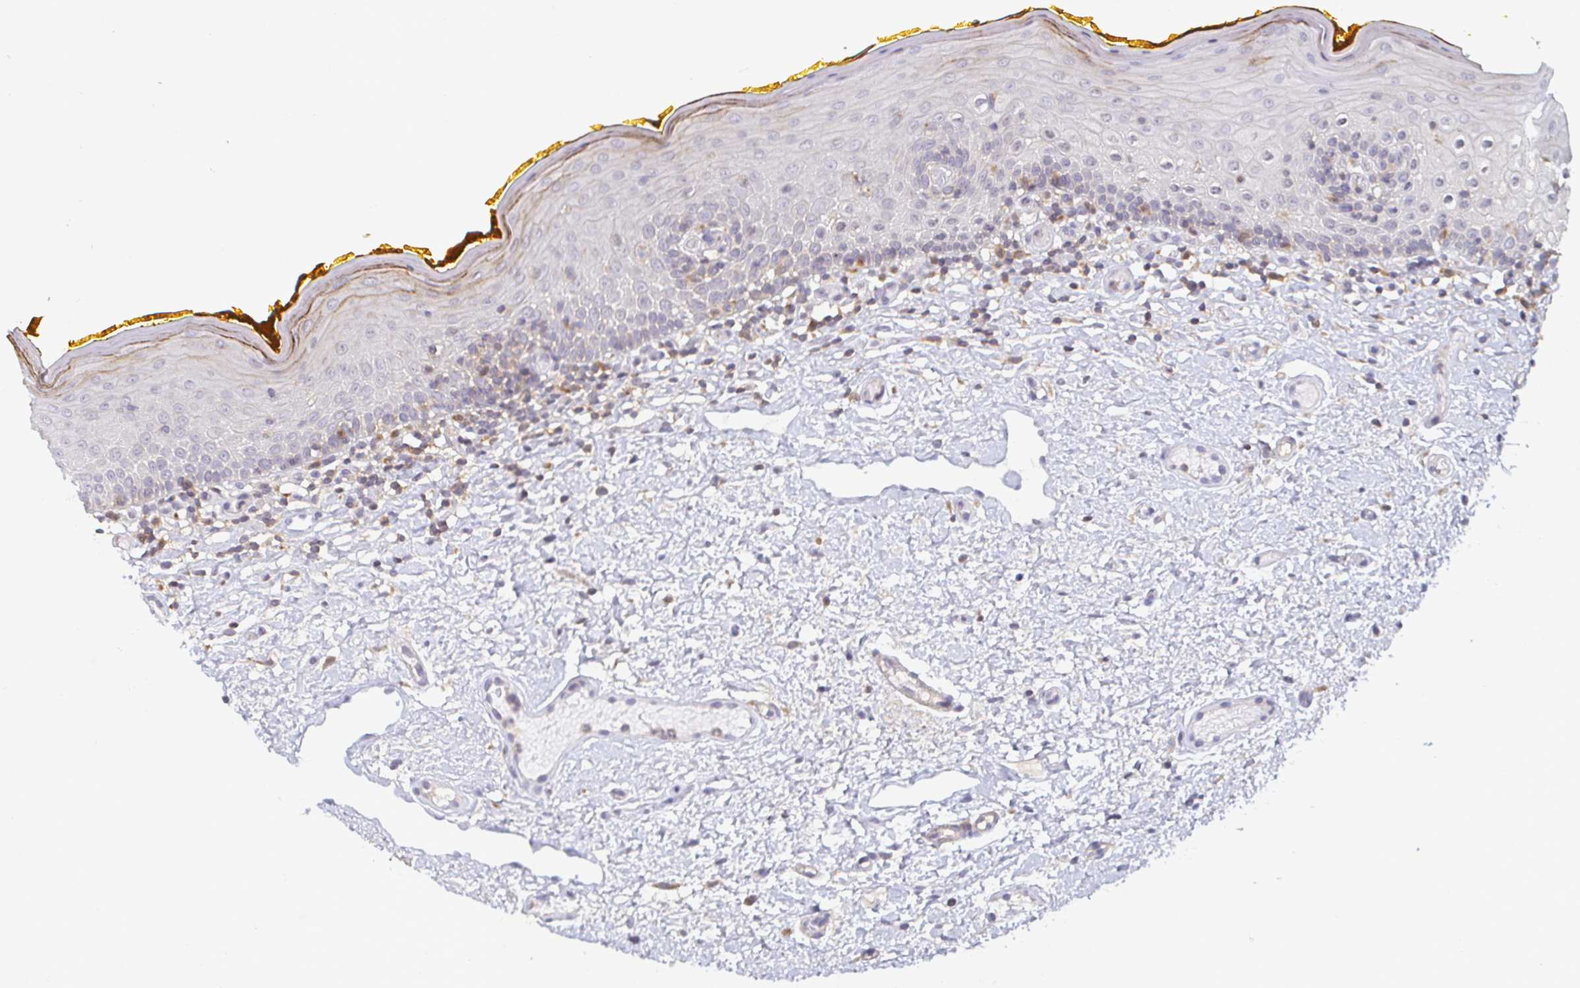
{"staining": {"intensity": "negative", "quantity": "none", "location": "none"}, "tissue": "oral mucosa", "cell_type": "Squamous epithelial cells", "image_type": "normal", "snomed": [{"axis": "morphology", "description": "Normal tissue, NOS"}, {"axis": "topography", "description": "Oral tissue"}, {"axis": "topography", "description": "Tounge, NOS"}], "caption": "IHC of normal oral mucosa shows no expression in squamous epithelial cells.", "gene": "CDH18", "patient": {"sex": "female", "age": 58}}